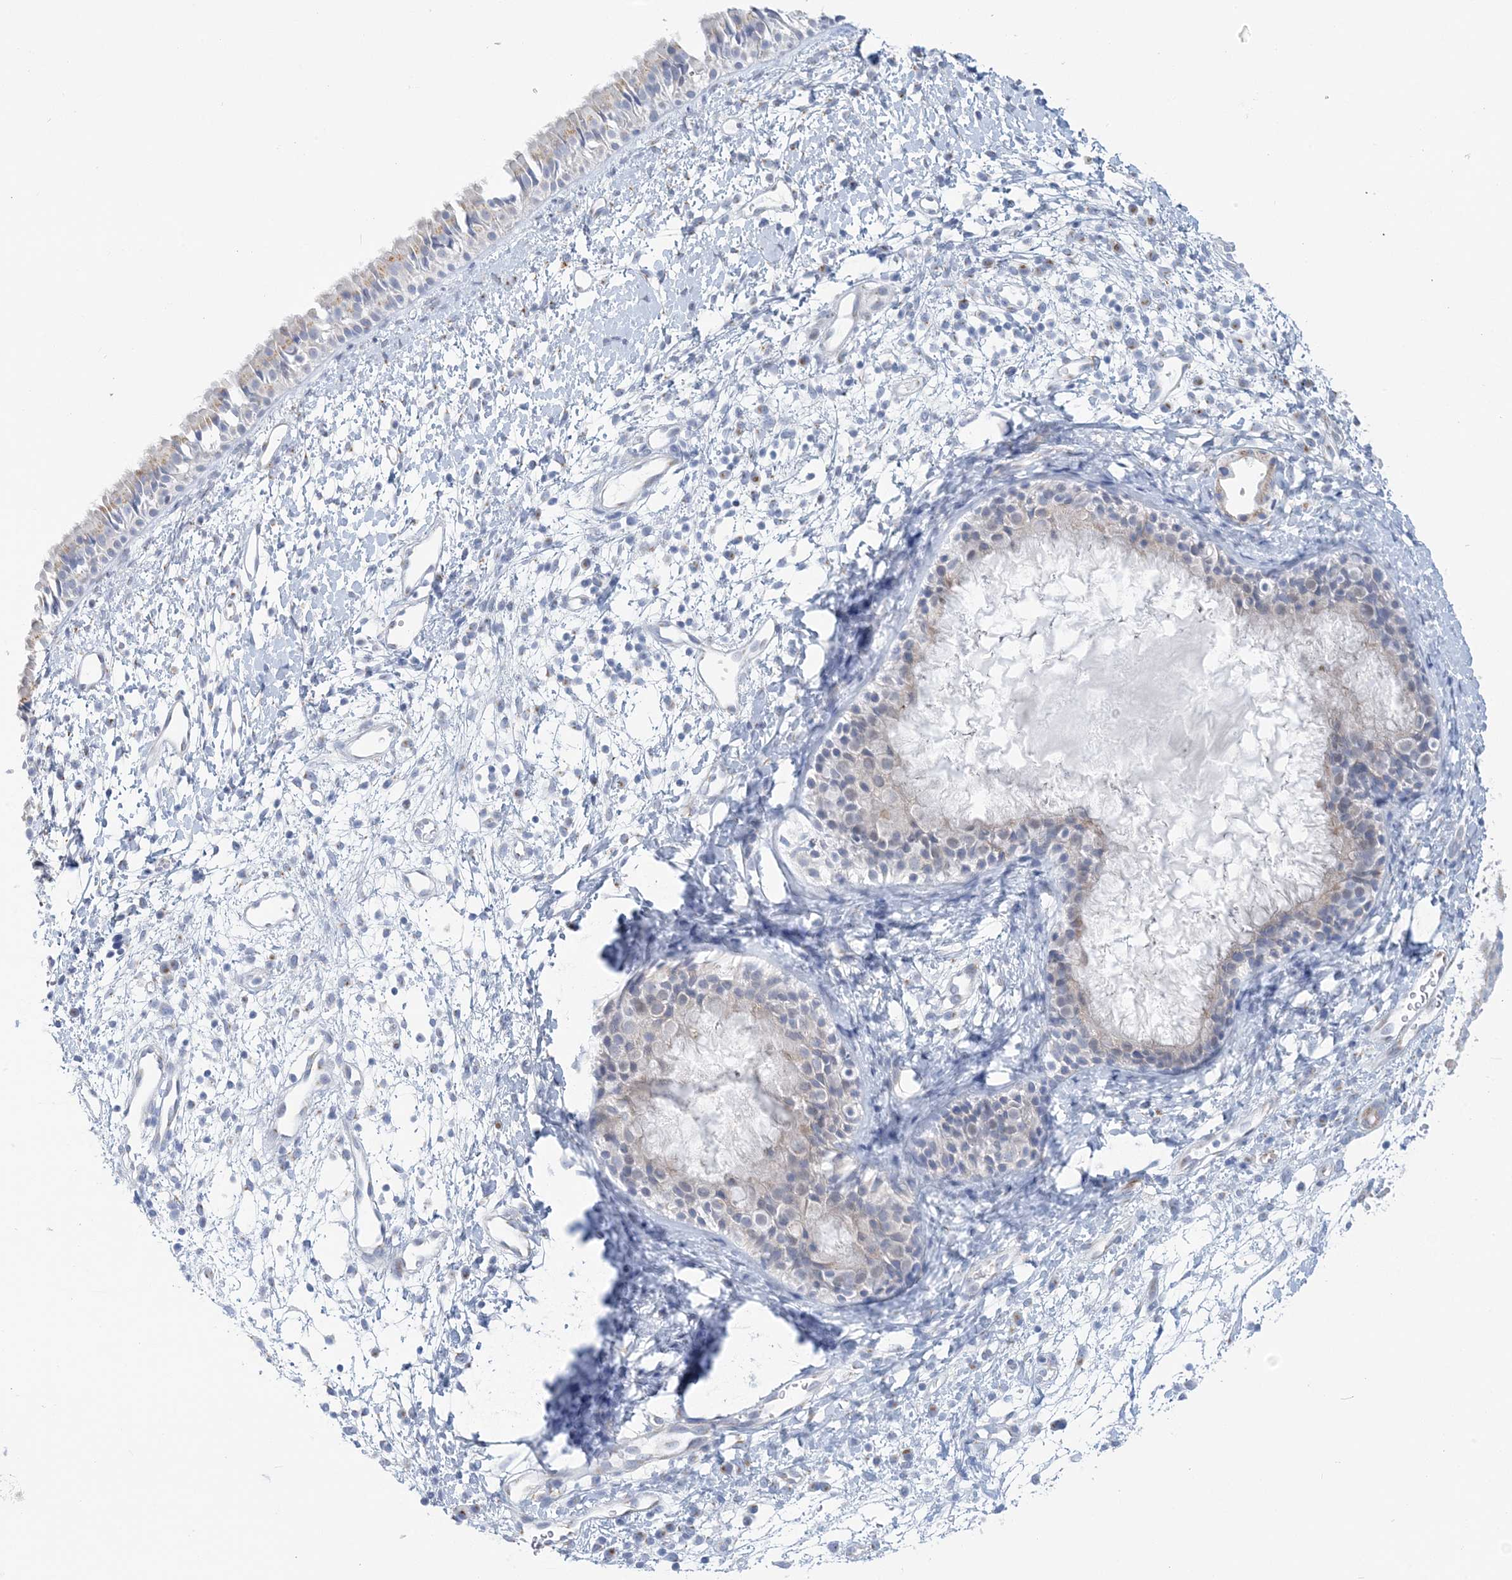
{"staining": {"intensity": "weak", "quantity": "<25%", "location": "cytoplasmic/membranous"}, "tissue": "nasopharynx", "cell_type": "Respiratory epithelial cells", "image_type": "normal", "snomed": [{"axis": "morphology", "description": "Normal tissue, NOS"}, {"axis": "topography", "description": "Nasopharynx"}], "caption": "An image of nasopharynx stained for a protein reveals no brown staining in respiratory epithelial cells. The staining is performed using DAB brown chromogen with nuclei counter-stained in using hematoxylin.", "gene": "PLEKHG4B", "patient": {"sex": "male", "age": 22}}